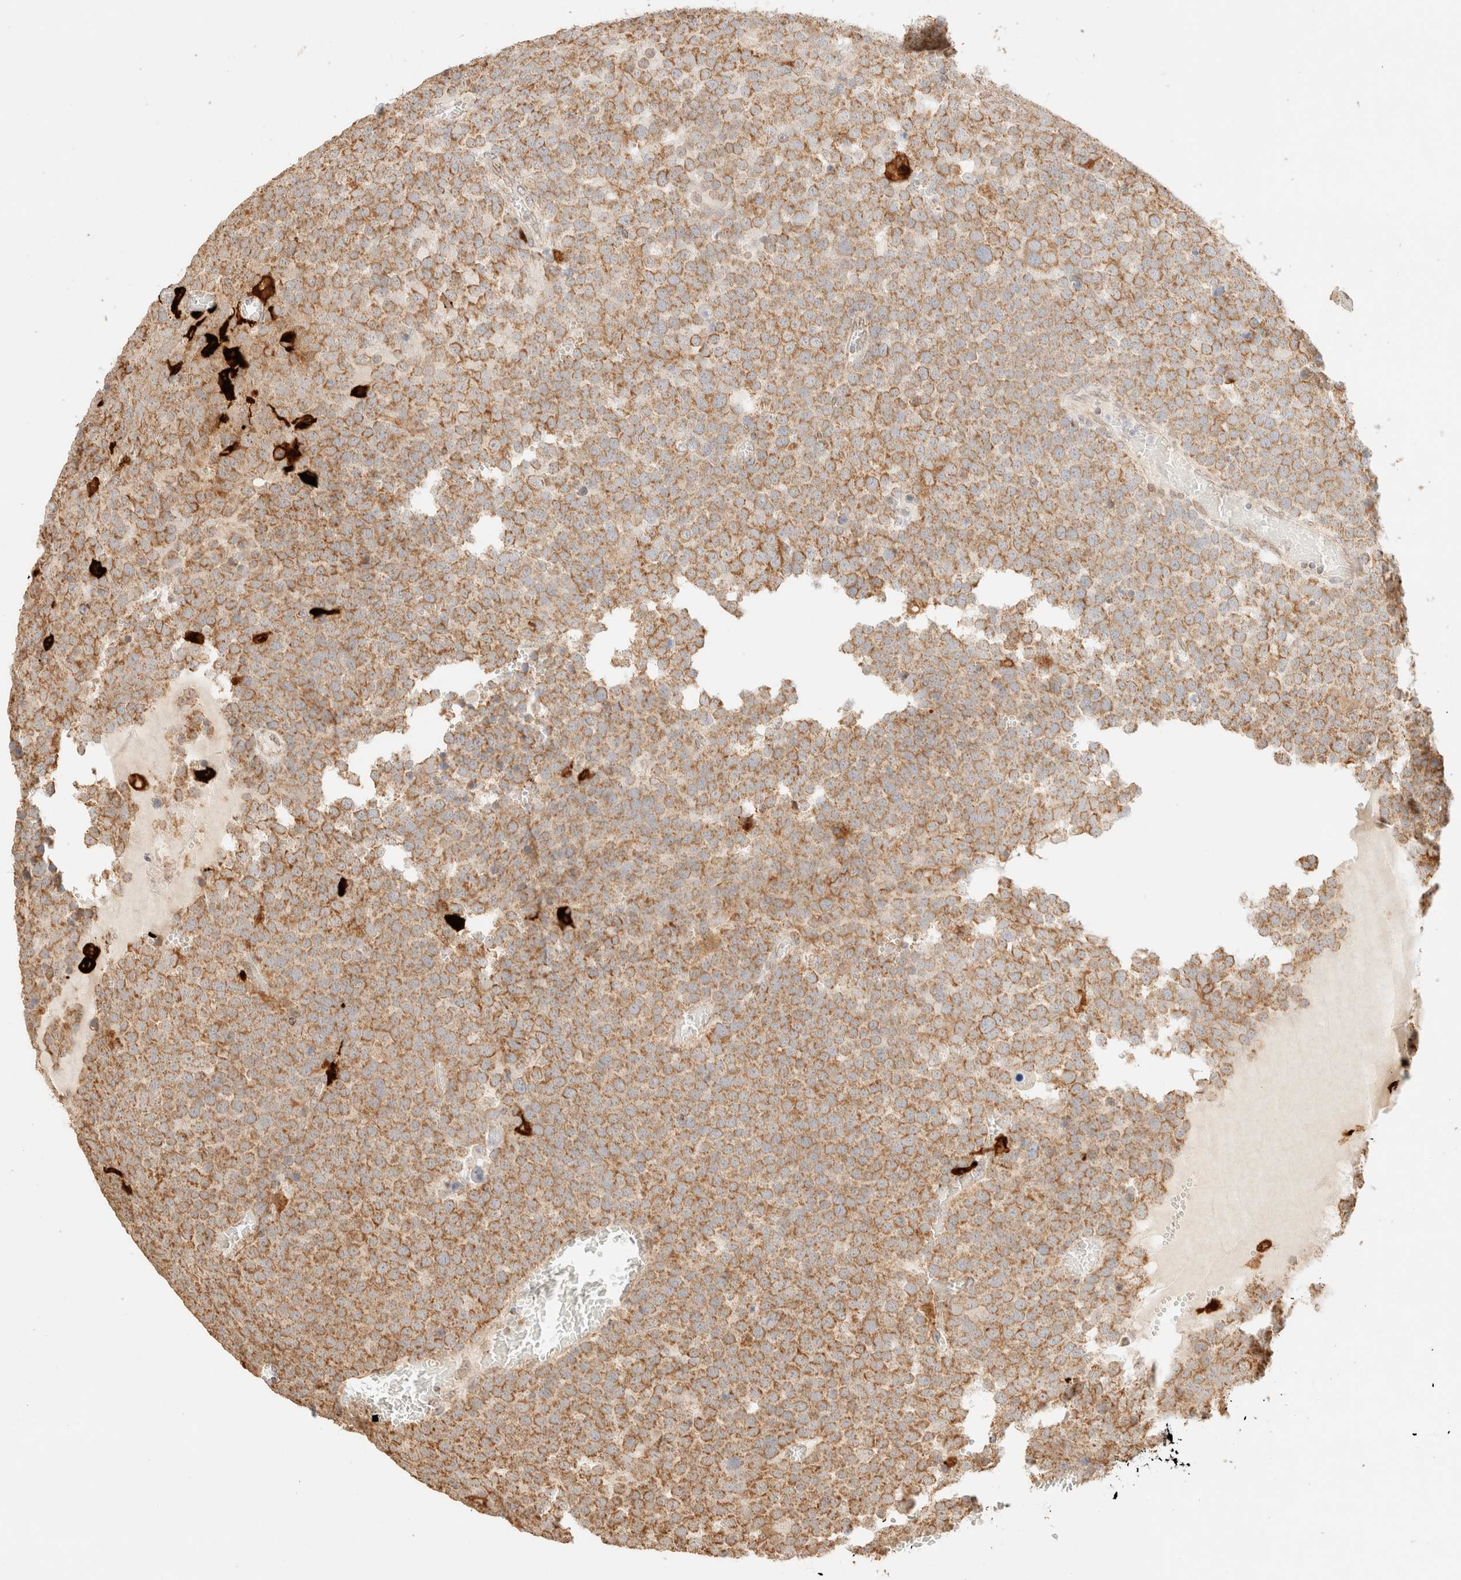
{"staining": {"intensity": "moderate", "quantity": ">75%", "location": "cytoplasmic/membranous"}, "tissue": "testis cancer", "cell_type": "Tumor cells", "image_type": "cancer", "snomed": [{"axis": "morphology", "description": "Seminoma, NOS"}, {"axis": "topography", "description": "Testis"}], "caption": "This photomicrograph shows IHC staining of human testis cancer, with medium moderate cytoplasmic/membranous expression in about >75% of tumor cells.", "gene": "TACO1", "patient": {"sex": "male", "age": 71}}